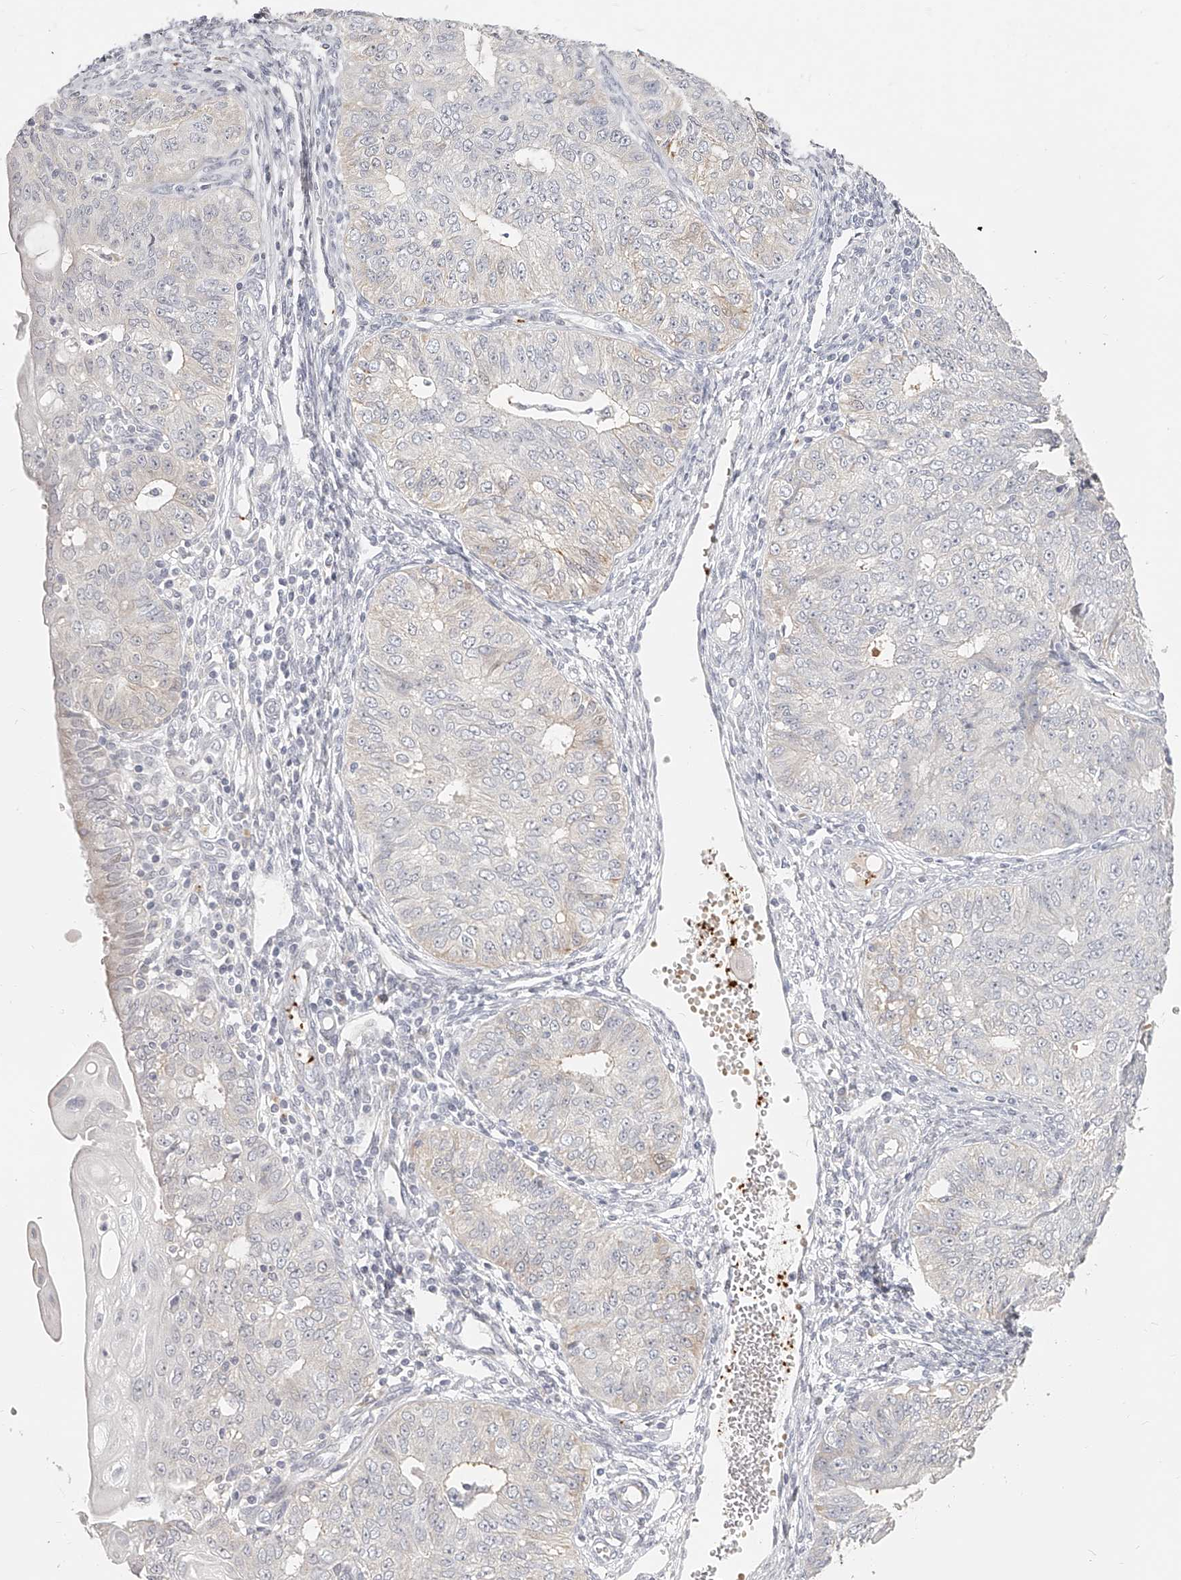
{"staining": {"intensity": "negative", "quantity": "none", "location": "none"}, "tissue": "endometrial cancer", "cell_type": "Tumor cells", "image_type": "cancer", "snomed": [{"axis": "morphology", "description": "Adenocarcinoma, NOS"}, {"axis": "topography", "description": "Endometrium"}], "caption": "IHC of human endometrial cancer displays no positivity in tumor cells.", "gene": "ITGB3", "patient": {"sex": "female", "age": 32}}